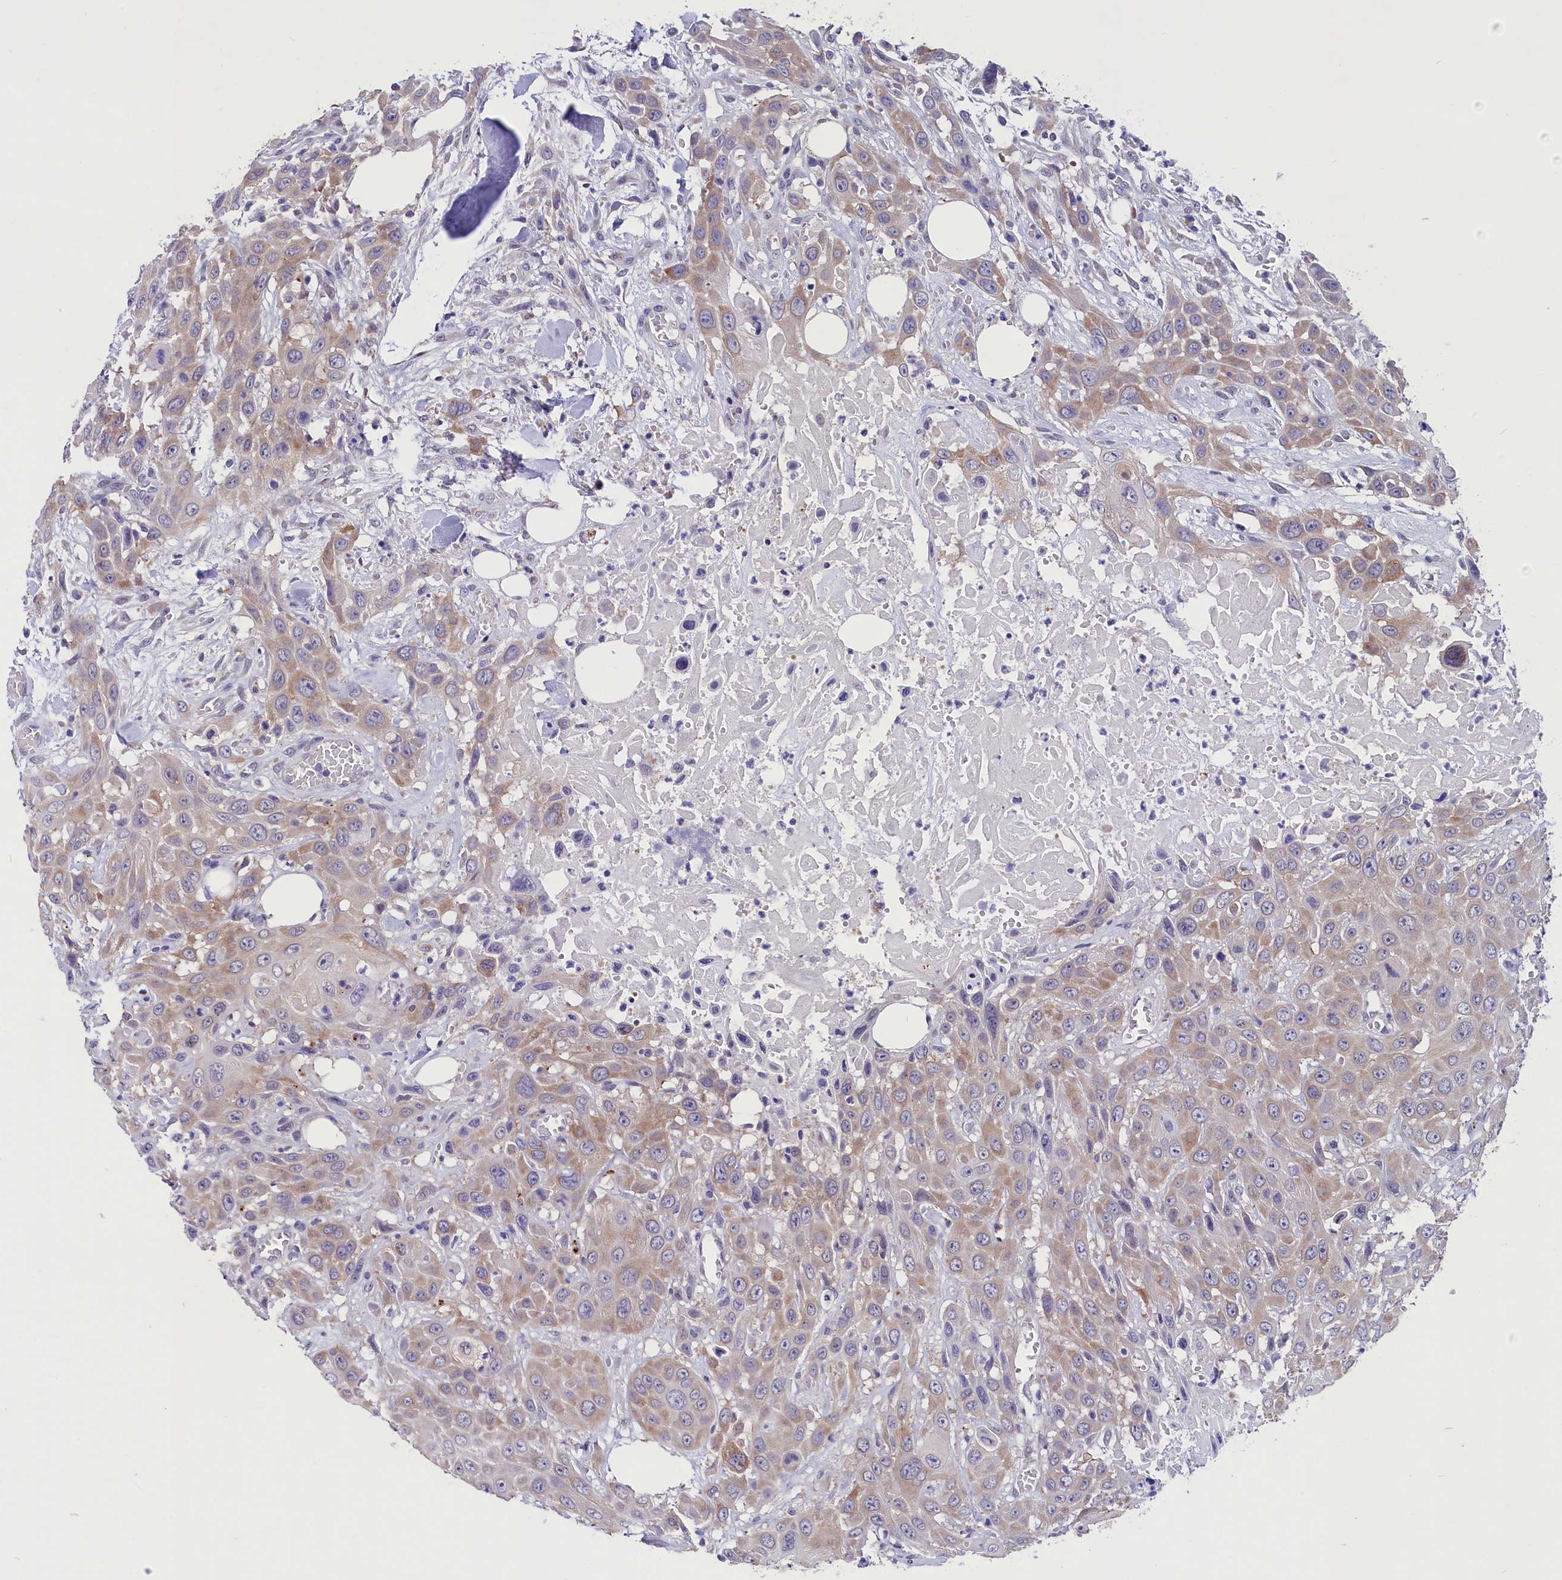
{"staining": {"intensity": "moderate", "quantity": ">75%", "location": "cytoplasmic/membranous"}, "tissue": "head and neck cancer", "cell_type": "Tumor cells", "image_type": "cancer", "snomed": [{"axis": "morphology", "description": "Squamous cell carcinoma, NOS"}, {"axis": "topography", "description": "Head-Neck"}], "caption": "Immunohistochemistry (IHC) micrograph of neoplastic tissue: human head and neck cancer (squamous cell carcinoma) stained using immunohistochemistry exhibits medium levels of moderate protein expression localized specifically in the cytoplasmic/membranous of tumor cells, appearing as a cytoplasmic/membranous brown color.", "gene": "SCD5", "patient": {"sex": "male", "age": 81}}